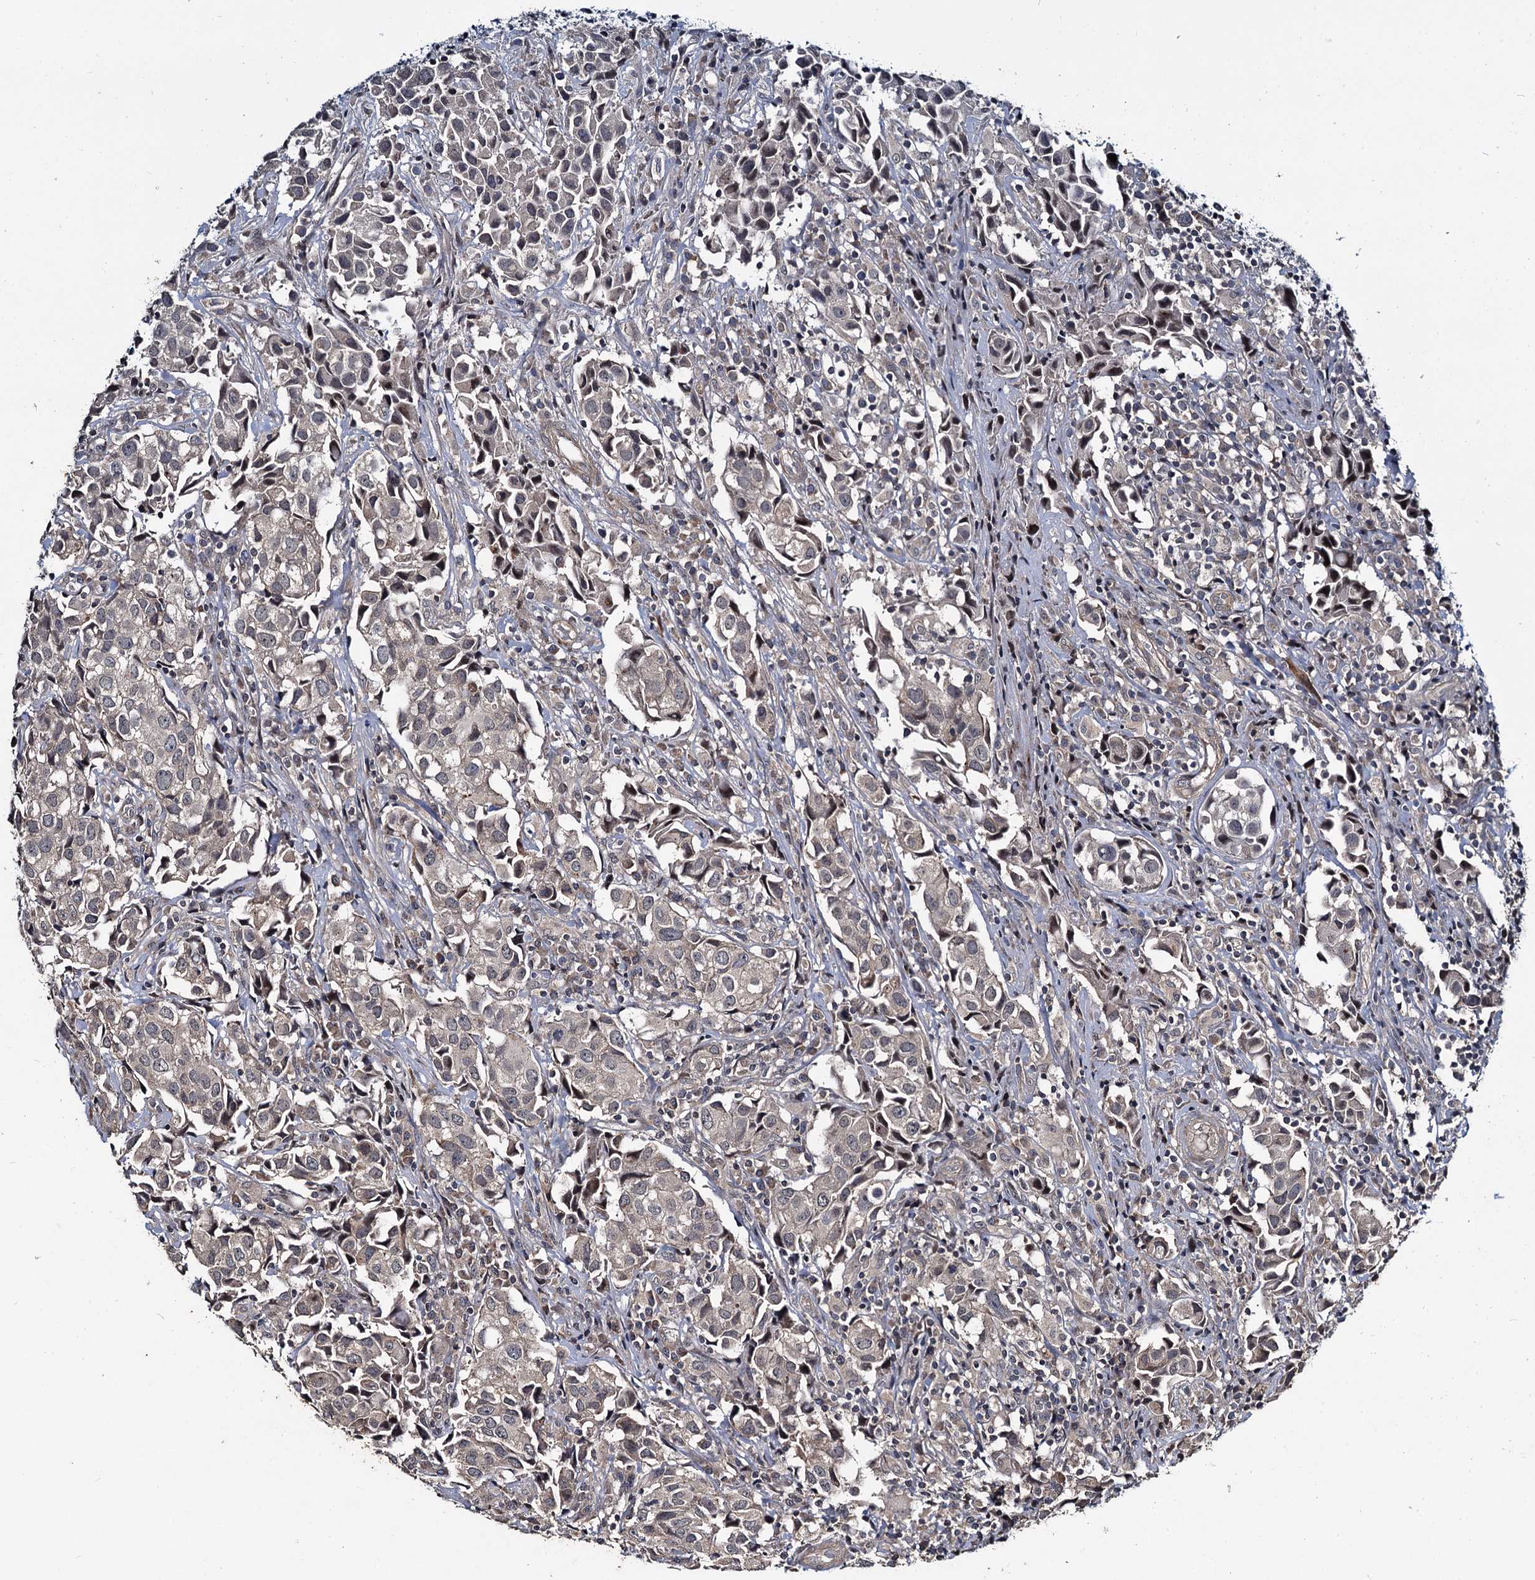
{"staining": {"intensity": "negative", "quantity": "none", "location": "none"}, "tissue": "urothelial cancer", "cell_type": "Tumor cells", "image_type": "cancer", "snomed": [{"axis": "morphology", "description": "Urothelial carcinoma, High grade"}, {"axis": "topography", "description": "Urinary bladder"}], "caption": "A histopathology image of human urothelial cancer is negative for staining in tumor cells. (DAB IHC visualized using brightfield microscopy, high magnification).", "gene": "ARHGAP42", "patient": {"sex": "female", "age": 75}}